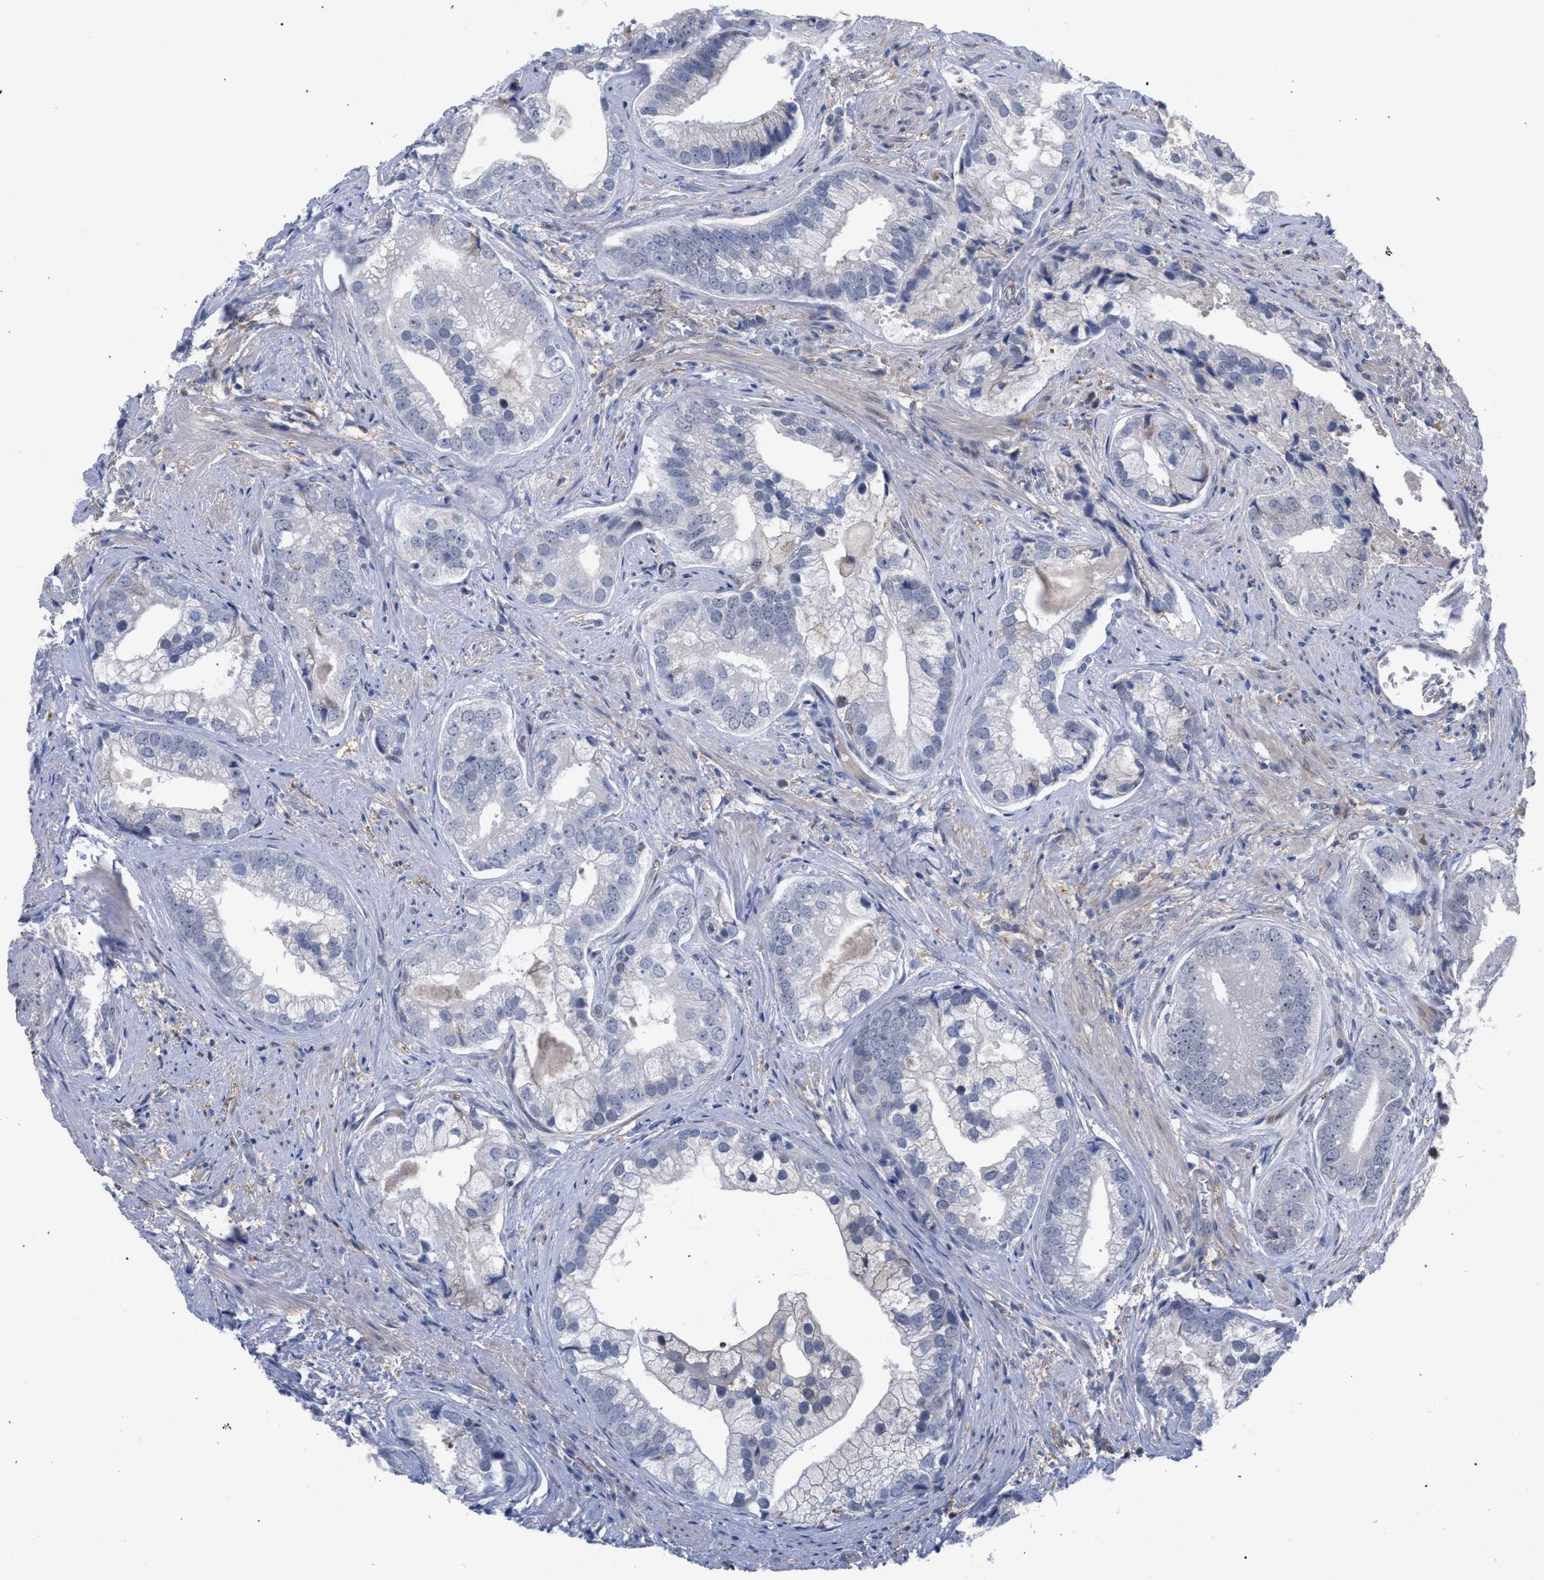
{"staining": {"intensity": "negative", "quantity": "none", "location": "none"}, "tissue": "prostate cancer", "cell_type": "Tumor cells", "image_type": "cancer", "snomed": [{"axis": "morphology", "description": "Adenocarcinoma, Low grade"}, {"axis": "topography", "description": "Prostate"}], "caption": "High power microscopy photomicrograph of an IHC histopathology image of prostate cancer (low-grade adenocarcinoma), revealing no significant positivity in tumor cells.", "gene": "FHOD3", "patient": {"sex": "male", "age": 71}}